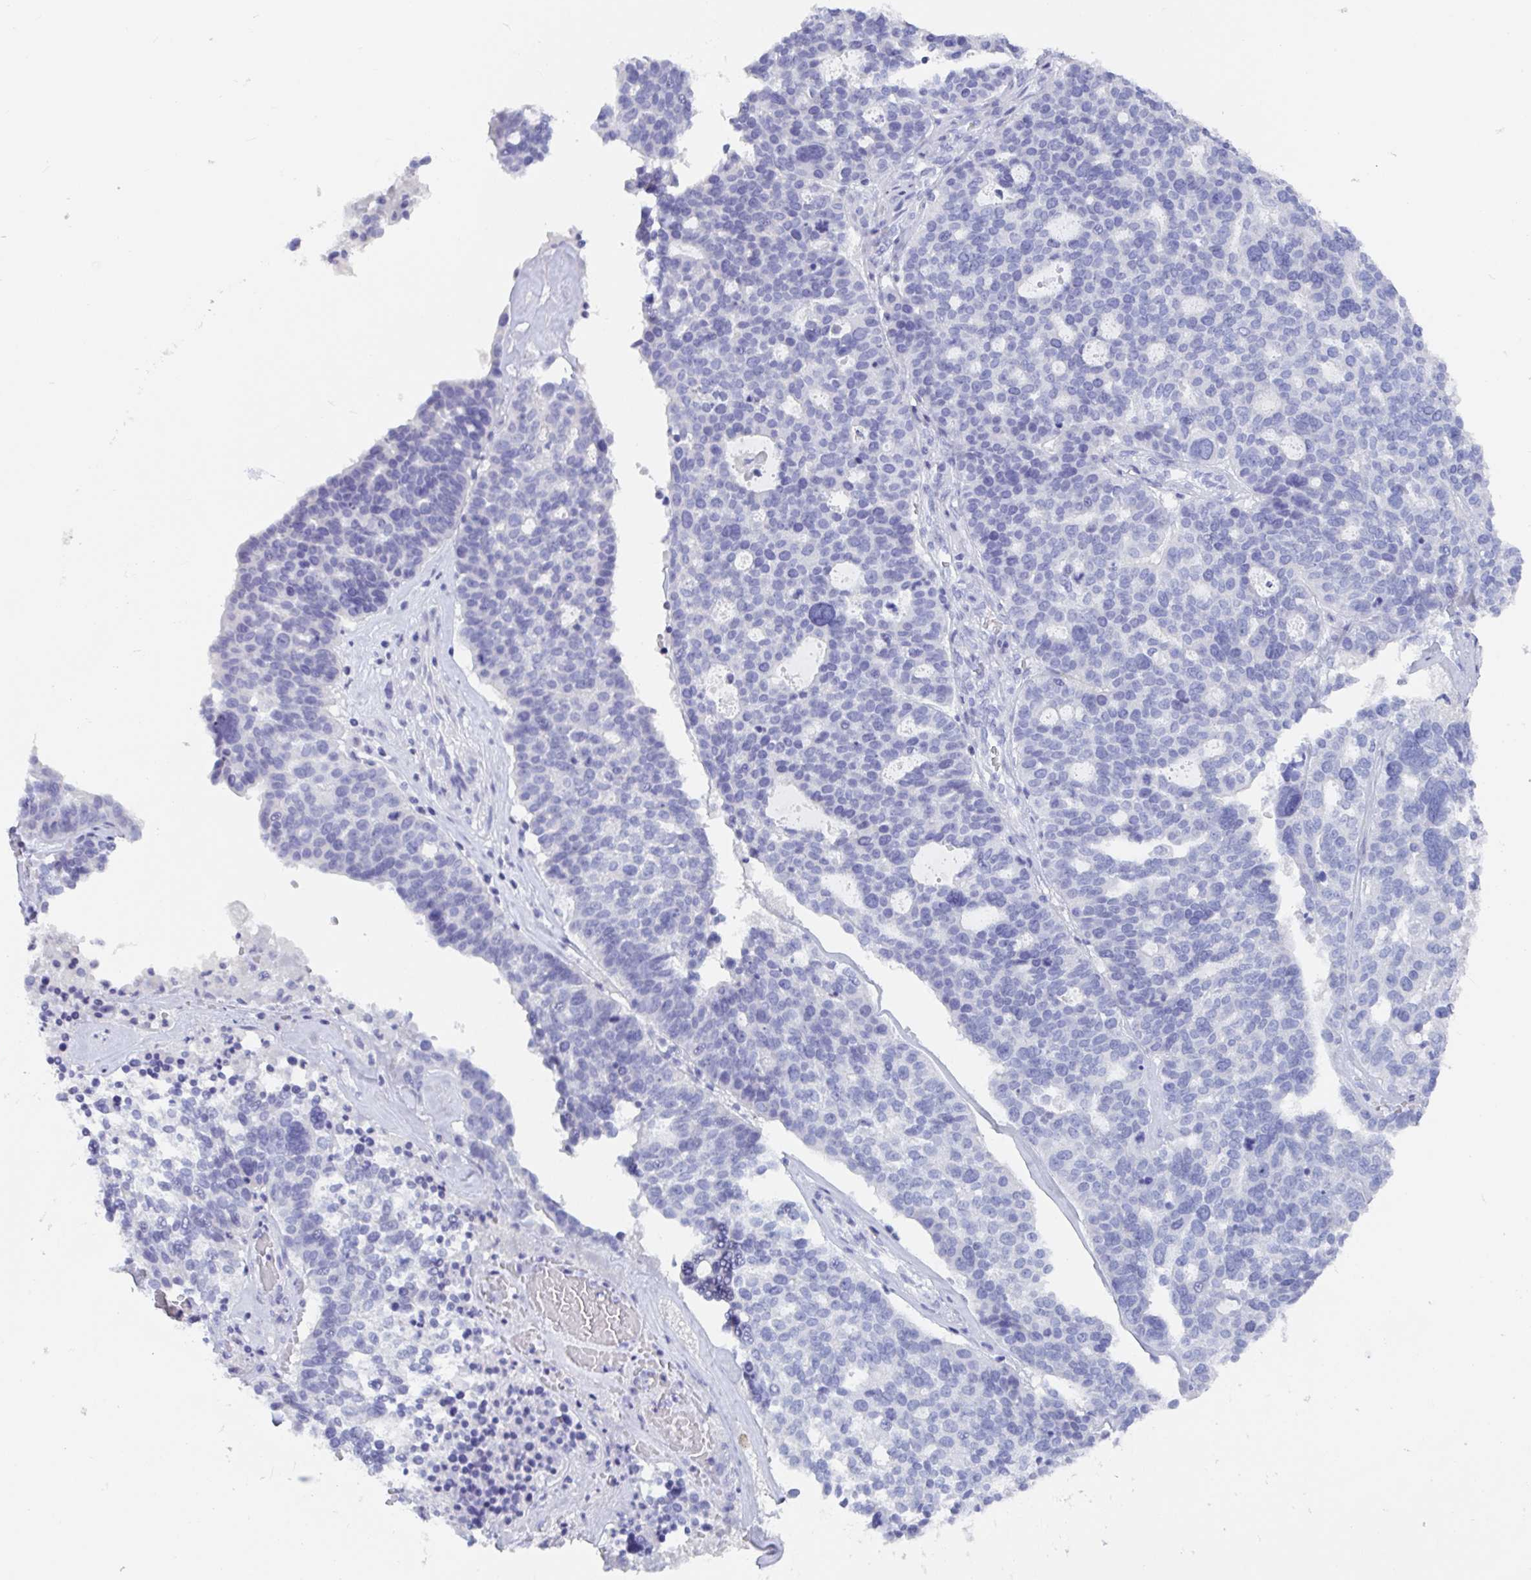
{"staining": {"intensity": "negative", "quantity": "none", "location": "none"}, "tissue": "ovarian cancer", "cell_type": "Tumor cells", "image_type": "cancer", "snomed": [{"axis": "morphology", "description": "Cystadenocarcinoma, serous, NOS"}, {"axis": "topography", "description": "Ovary"}], "caption": "This is an immunohistochemistry micrograph of human ovarian serous cystadenocarcinoma. There is no staining in tumor cells.", "gene": "PLA2G1B", "patient": {"sex": "female", "age": 59}}